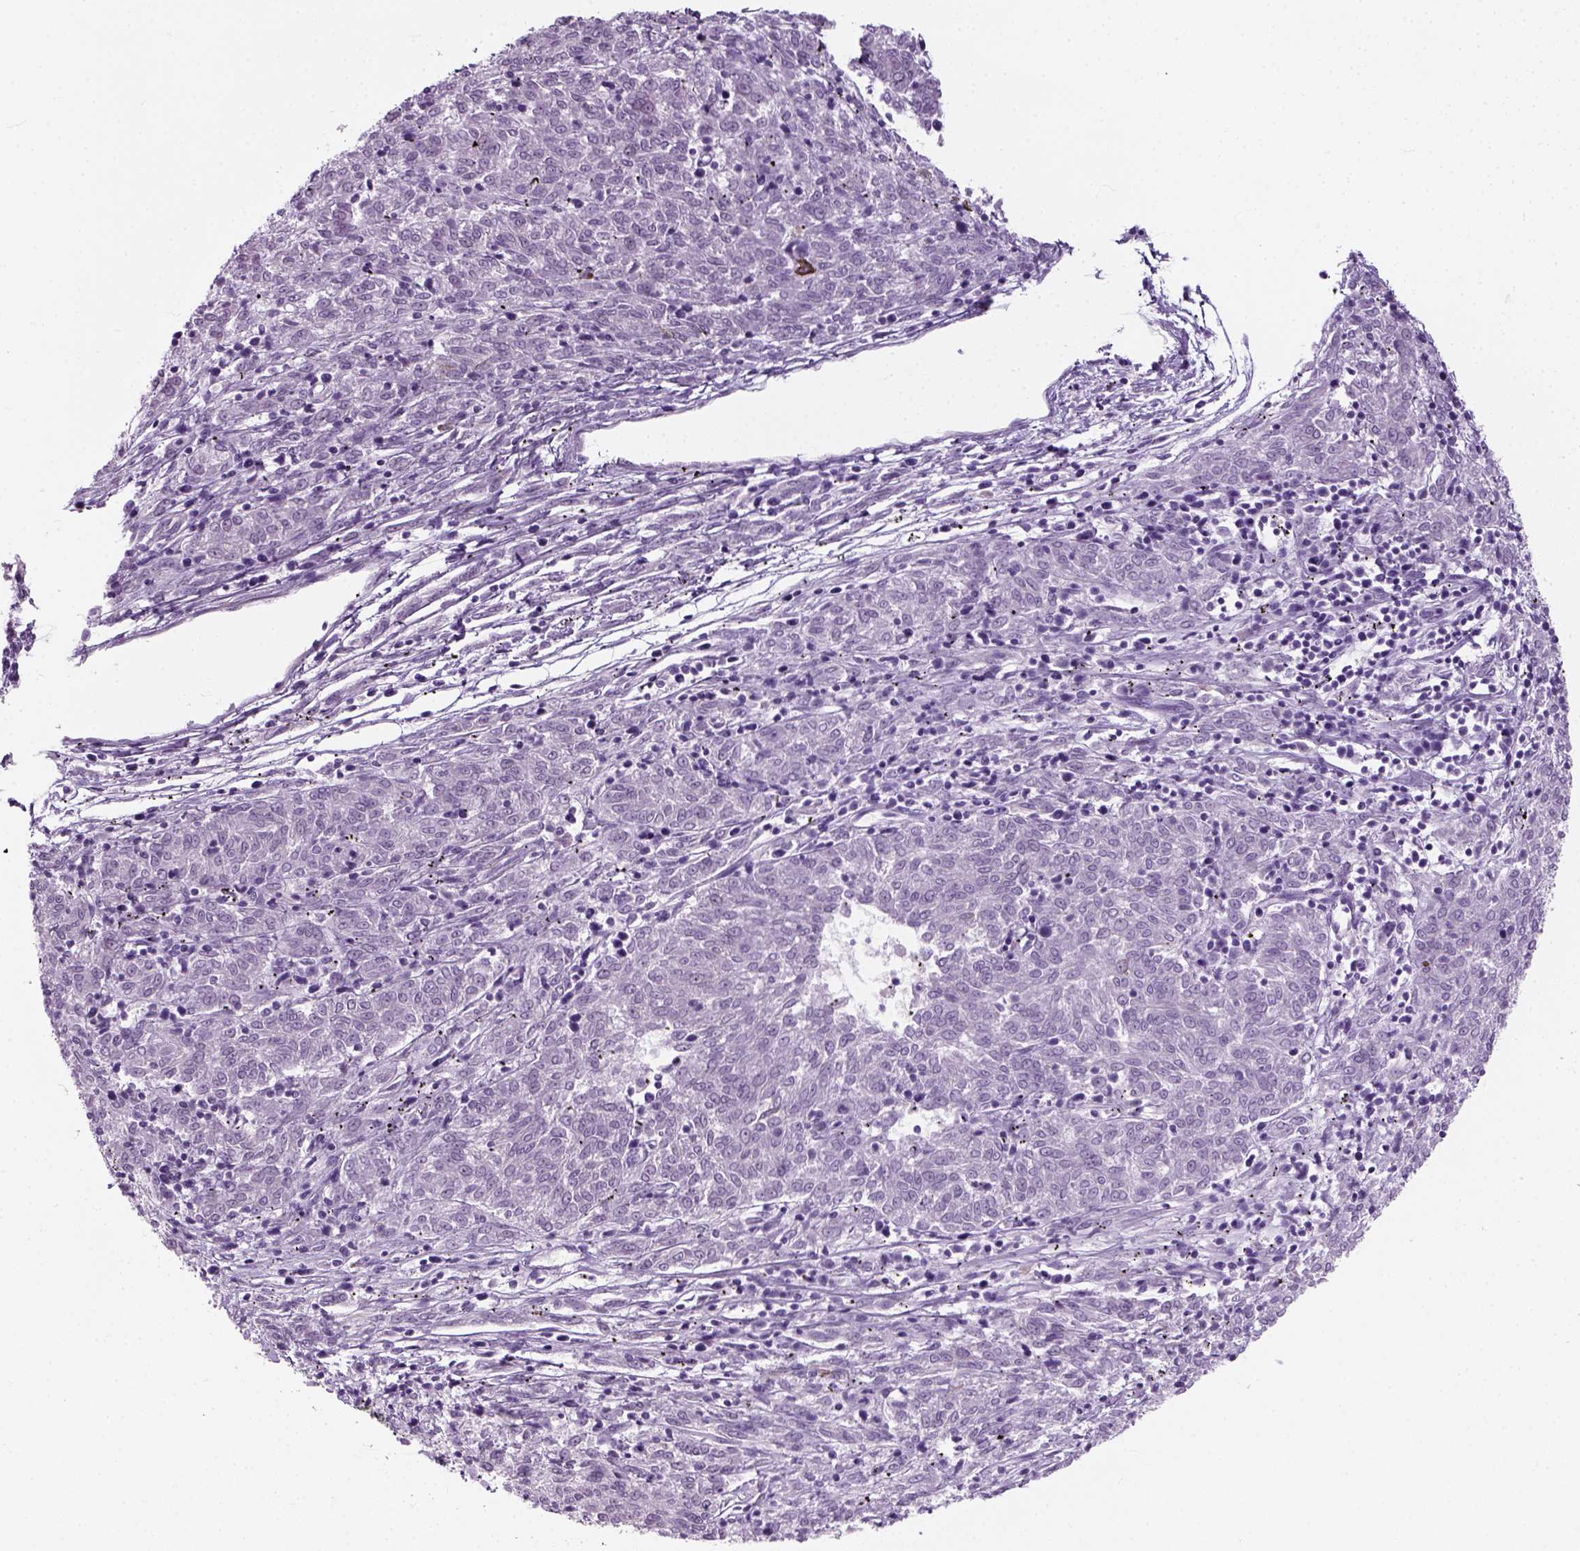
{"staining": {"intensity": "negative", "quantity": "none", "location": "none"}, "tissue": "melanoma", "cell_type": "Tumor cells", "image_type": "cancer", "snomed": [{"axis": "morphology", "description": "Malignant melanoma, NOS"}, {"axis": "topography", "description": "Skin"}], "caption": "An immunohistochemistry (IHC) histopathology image of melanoma is shown. There is no staining in tumor cells of melanoma.", "gene": "ZNF865", "patient": {"sex": "female", "age": 72}}